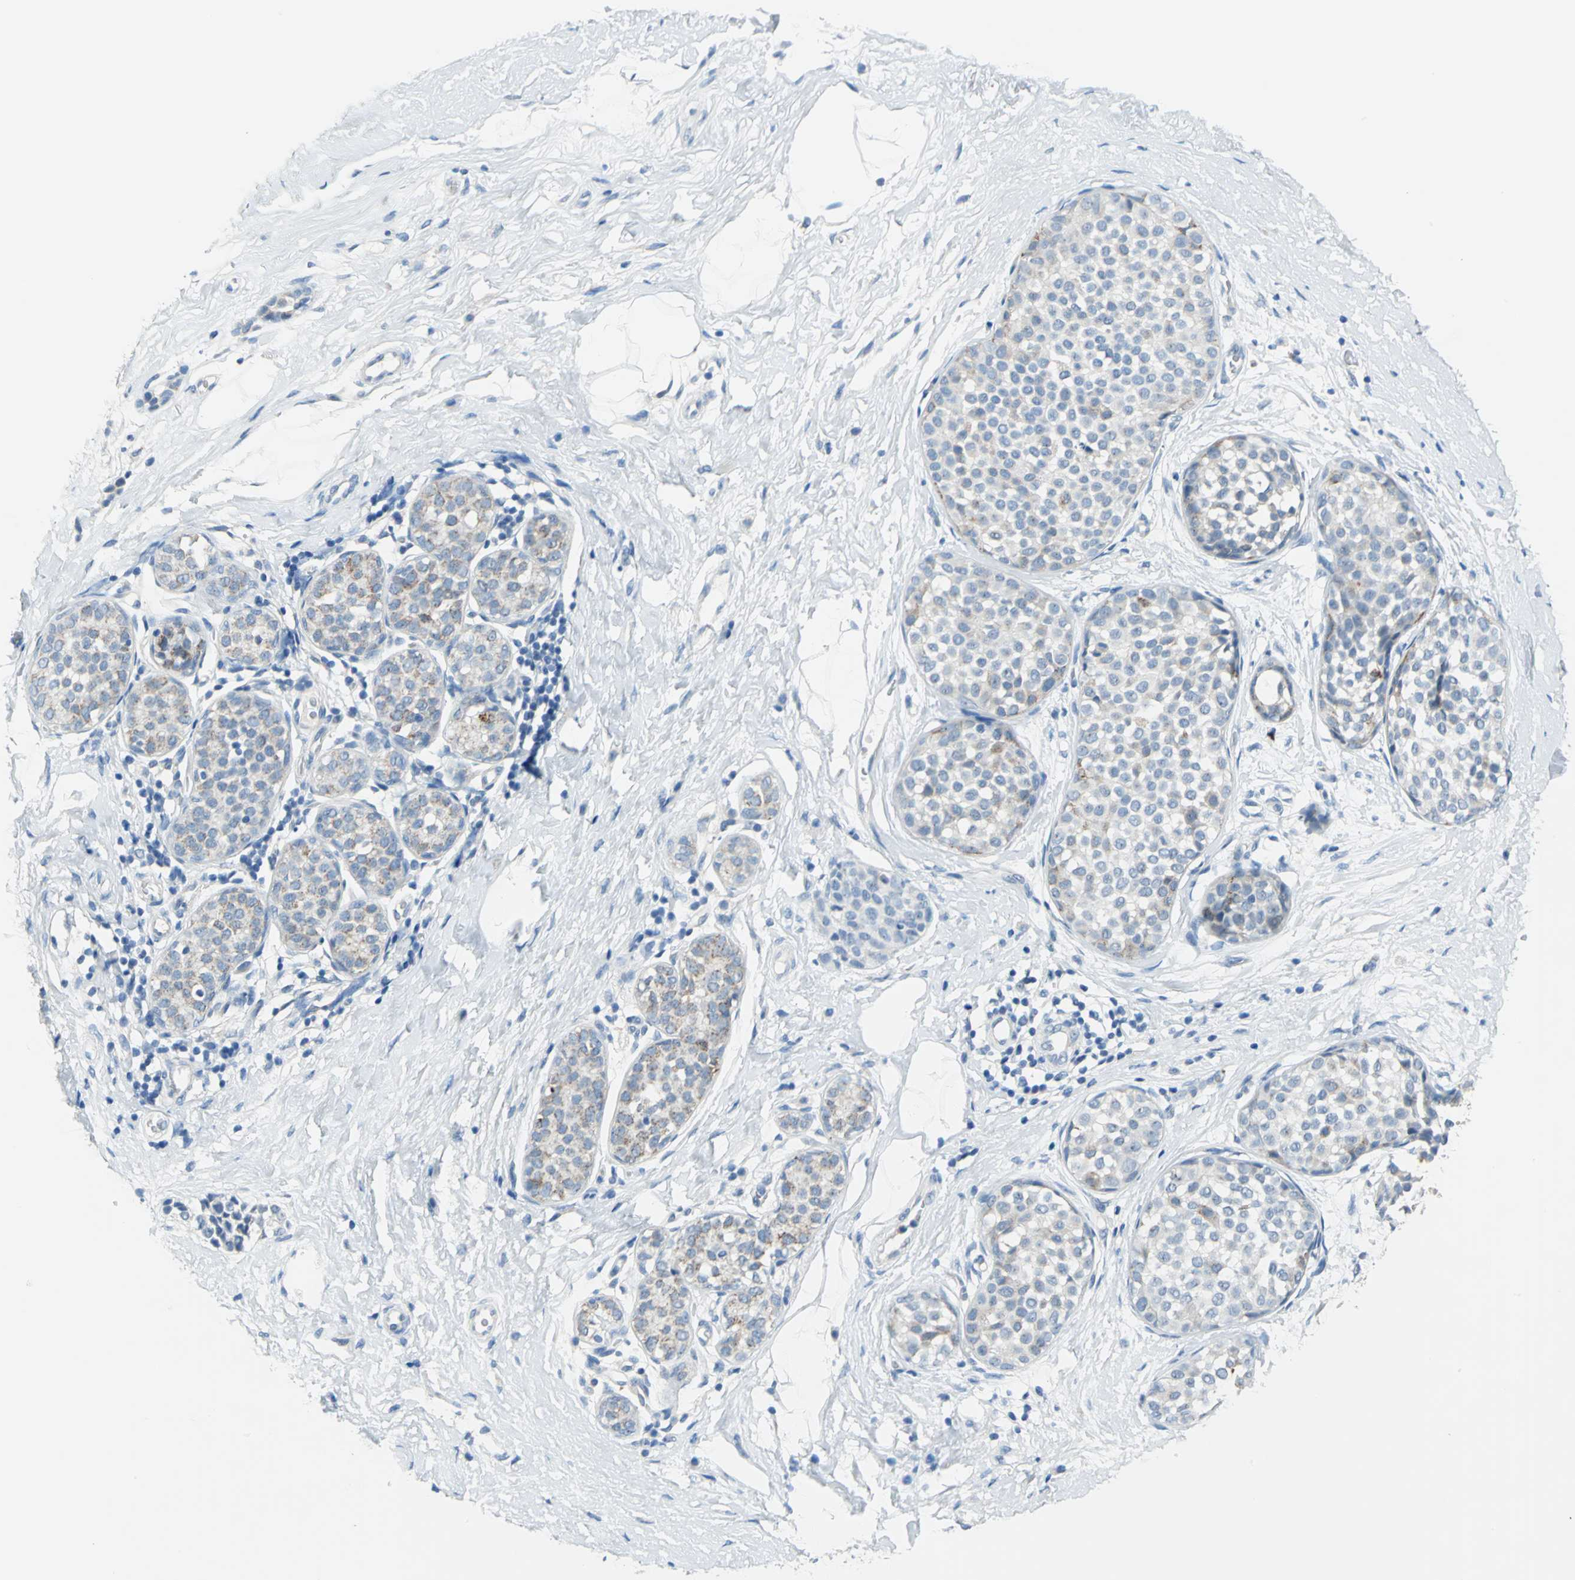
{"staining": {"intensity": "weak", "quantity": "<25%", "location": "cytoplasmic/membranous"}, "tissue": "breast cancer", "cell_type": "Tumor cells", "image_type": "cancer", "snomed": [{"axis": "morphology", "description": "Lobular carcinoma, in situ"}, {"axis": "morphology", "description": "Lobular carcinoma"}, {"axis": "topography", "description": "Breast"}], "caption": "This image is of breast cancer stained with immunohistochemistry to label a protein in brown with the nuclei are counter-stained blue. There is no staining in tumor cells.", "gene": "MUC4", "patient": {"sex": "female", "age": 41}}